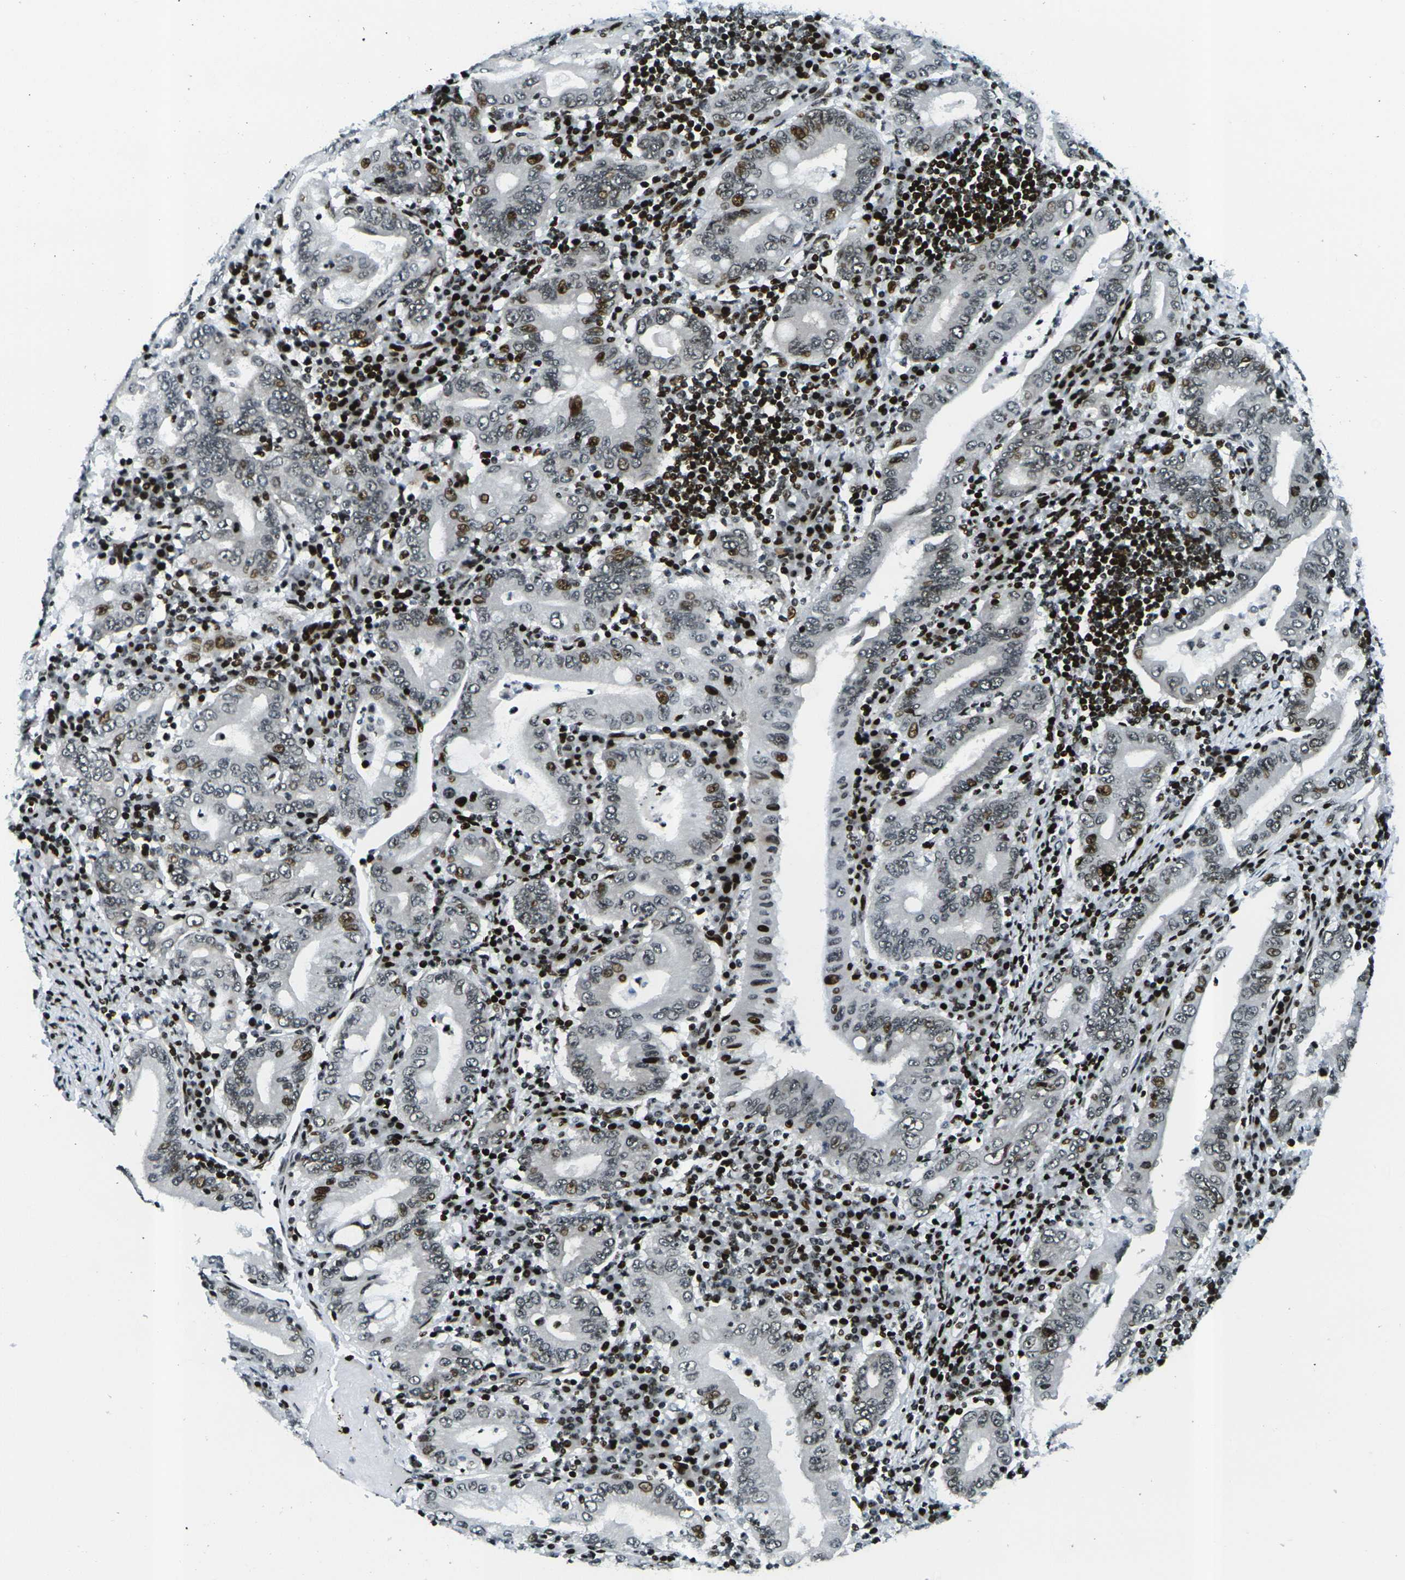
{"staining": {"intensity": "moderate", "quantity": "<25%", "location": "nuclear"}, "tissue": "stomach cancer", "cell_type": "Tumor cells", "image_type": "cancer", "snomed": [{"axis": "morphology", "description": "Normal tissue, NOS"}, {"axis": "morphology", "description": "Adenocarcinoma, NOS"}, {"axis": "topography", "description": "Esophagus"}, {"axis": "topography", "description": "Stomach, upper"}, {"axis": "topography", "description": "Peripheral nerve tissue"}], "caption": "Human stomach cancer stained with a protein marker exhibits moderate staining in tumor cells.", "gene": "H3-3A", "patient": {"sex": "male", "age": 62}}